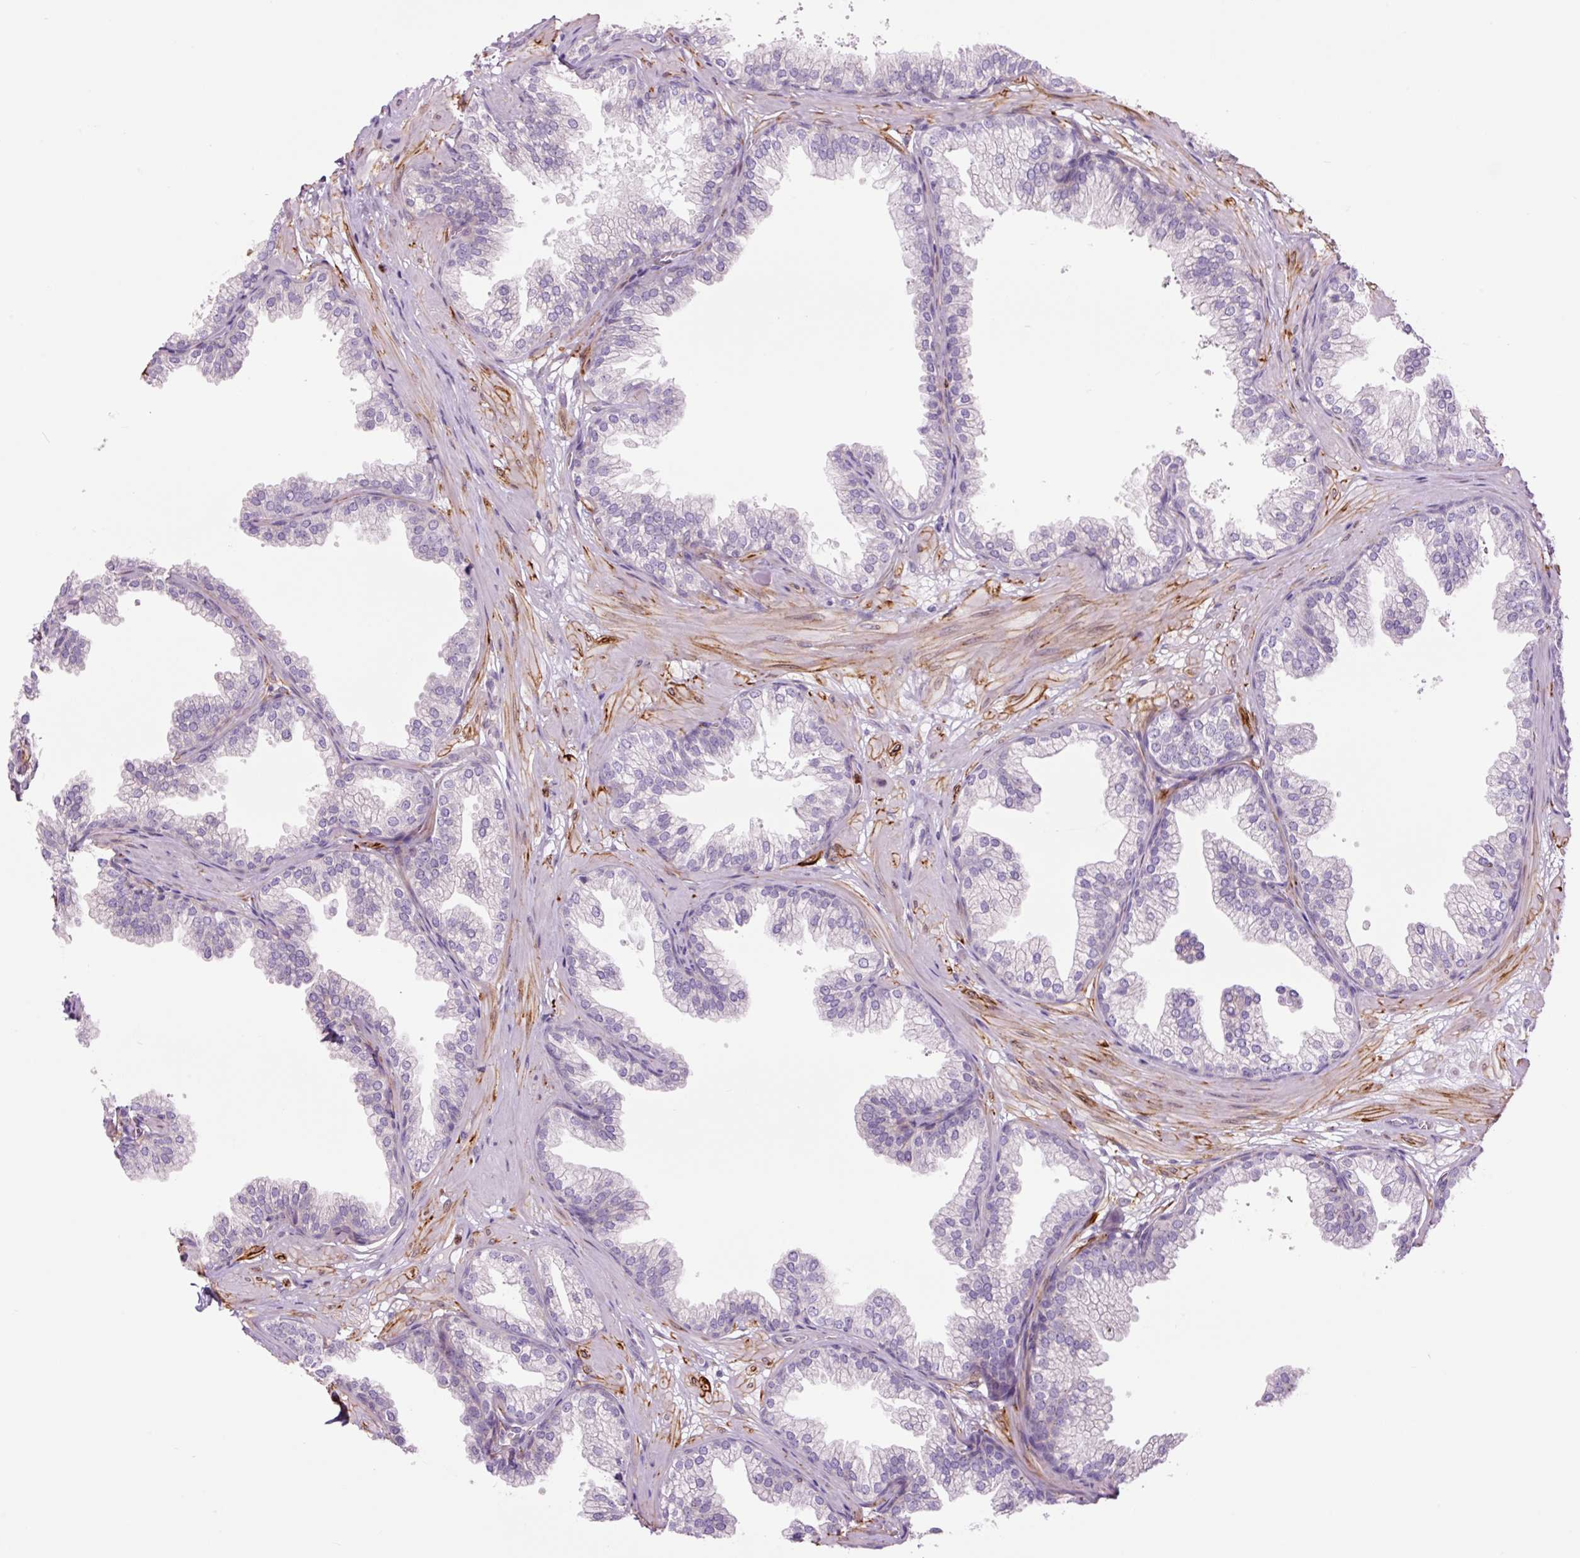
{"staining": {"intensity": "negative", "quantity": "none", "location": "none"}, "tissue": "prostate", "cell_type": "Glandular cells", "image_type": "normal", "snomed": [{"axis": "morphology", "description": "Normal tissue, NOS"}, {"axis": "topography", "description": "Prostate"}], "caption": "Immunohistochemical staining of normal prostate shows no significant positivity in glandular cells.", "gene": "SH2D6", "patient": {"sex": "male", "age": 37}}